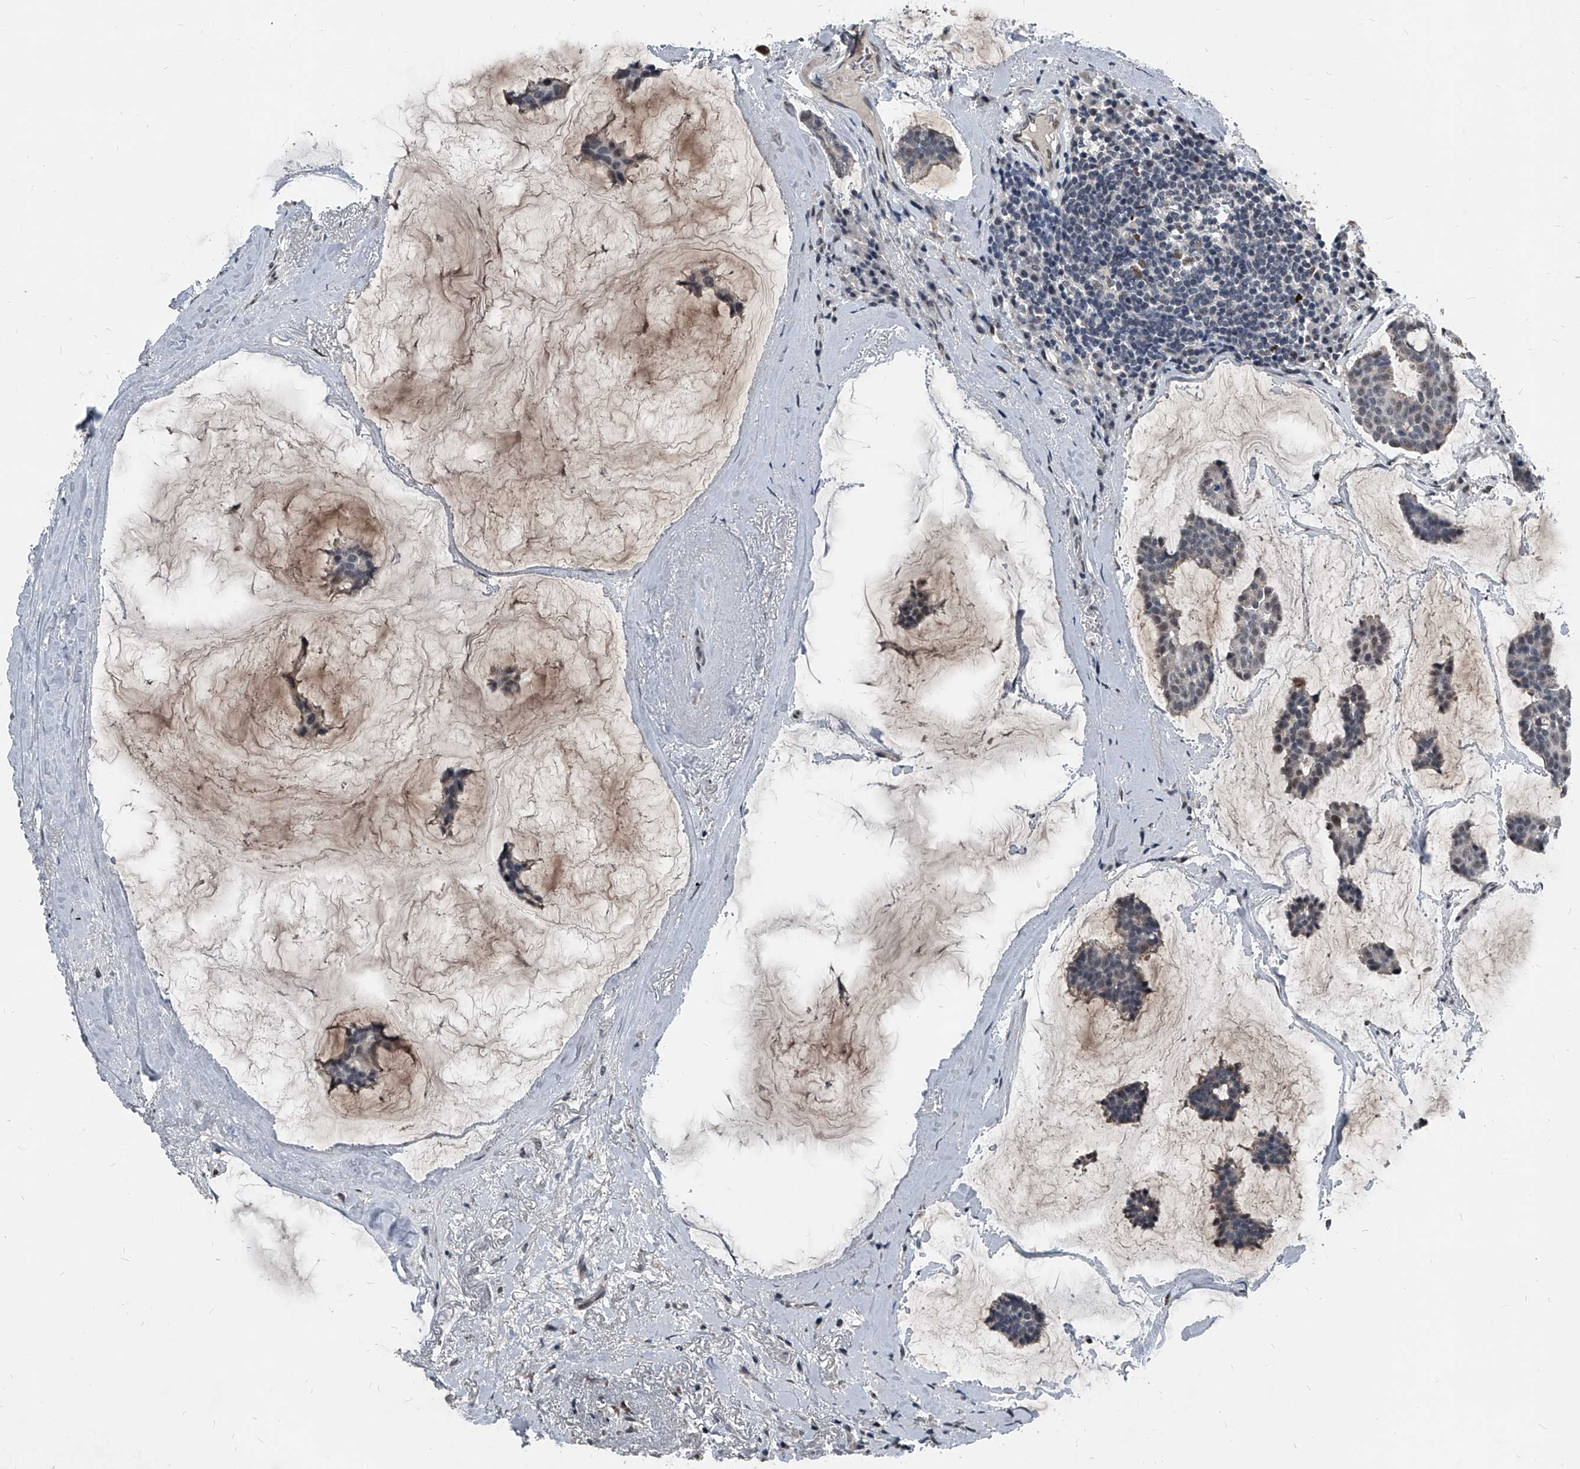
{"staining": {"intensity": "weak", "quantity": "25%-75%", "location": "nuclear"}, "tissue": "breast cancer", "cell_type": "Tumor cells", "image_type": "cancer", "snomed": [{"axis": "morphology", "description": "Duct carcinoma"}, {"axis": "topography", "description": "Breast"}], "caption": "A high-resolution photomicrograph shows immunohistochemistry (IHC) staining of breast intraductal carcinoma, which shows weak nuclear staining in about 25%-75% of tumor cells.", "gene": "MEN1", "patient": {"sex": "female", "age": 93}}